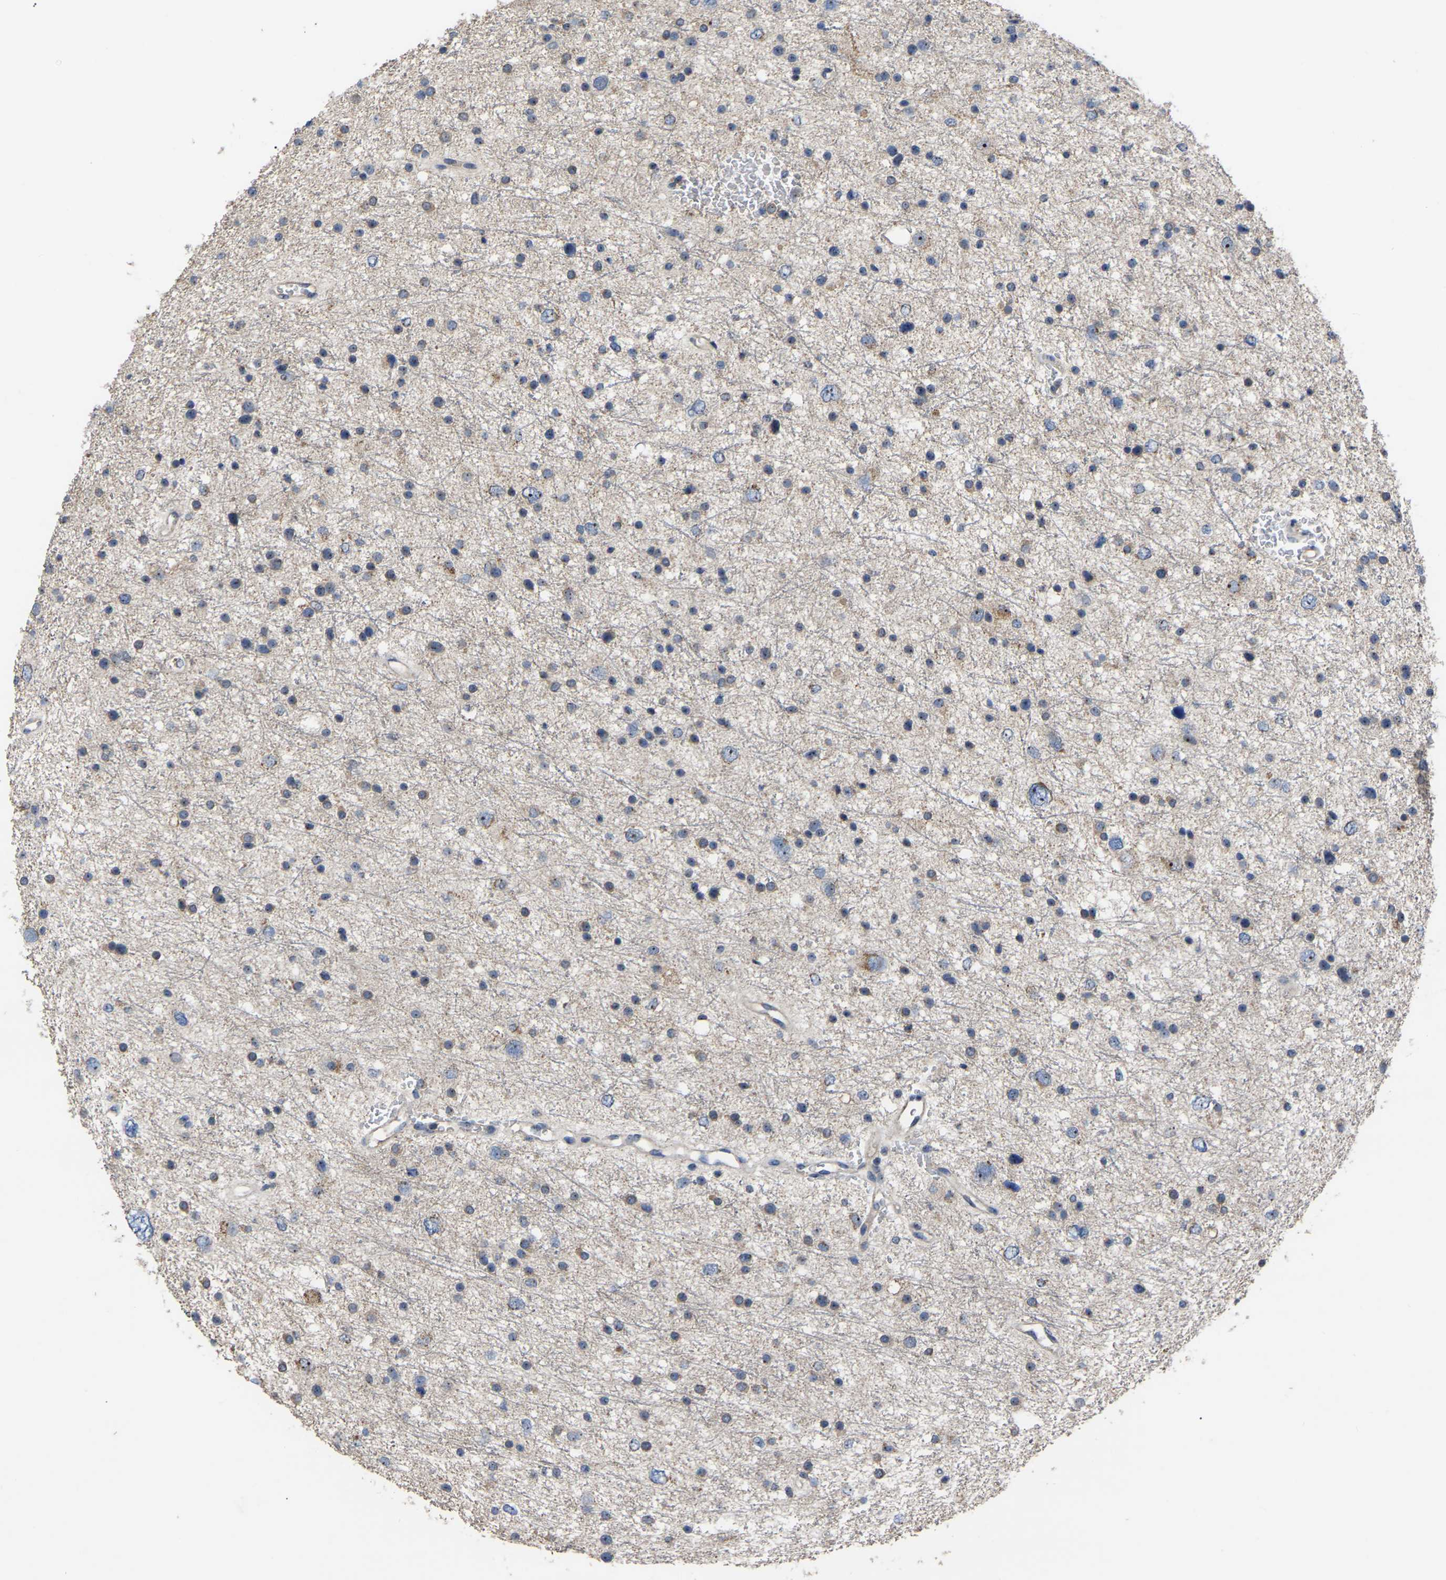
{"staining": {"intensity": "weak", "quantity": "<25%", "location": "cytoplasmic/membranous"}, "tissue": "glioma", "cell_type": "Tumor cells", "image_type": "cancer", "snomed": [{"axis": "morphology", "description": "Glioma, malignant, Low grade"}, {"axis": "topography", "description": "Brain"}], "caption": "This histopathology image is of malignant low-grade glioma stained with immunohistochemistry to label a protein in brown with the nuclei are counter-stained blue. There is no positivity in tumor cells.", "gene": "NOP53", "patient": {"sex": "female", "age": 37}}